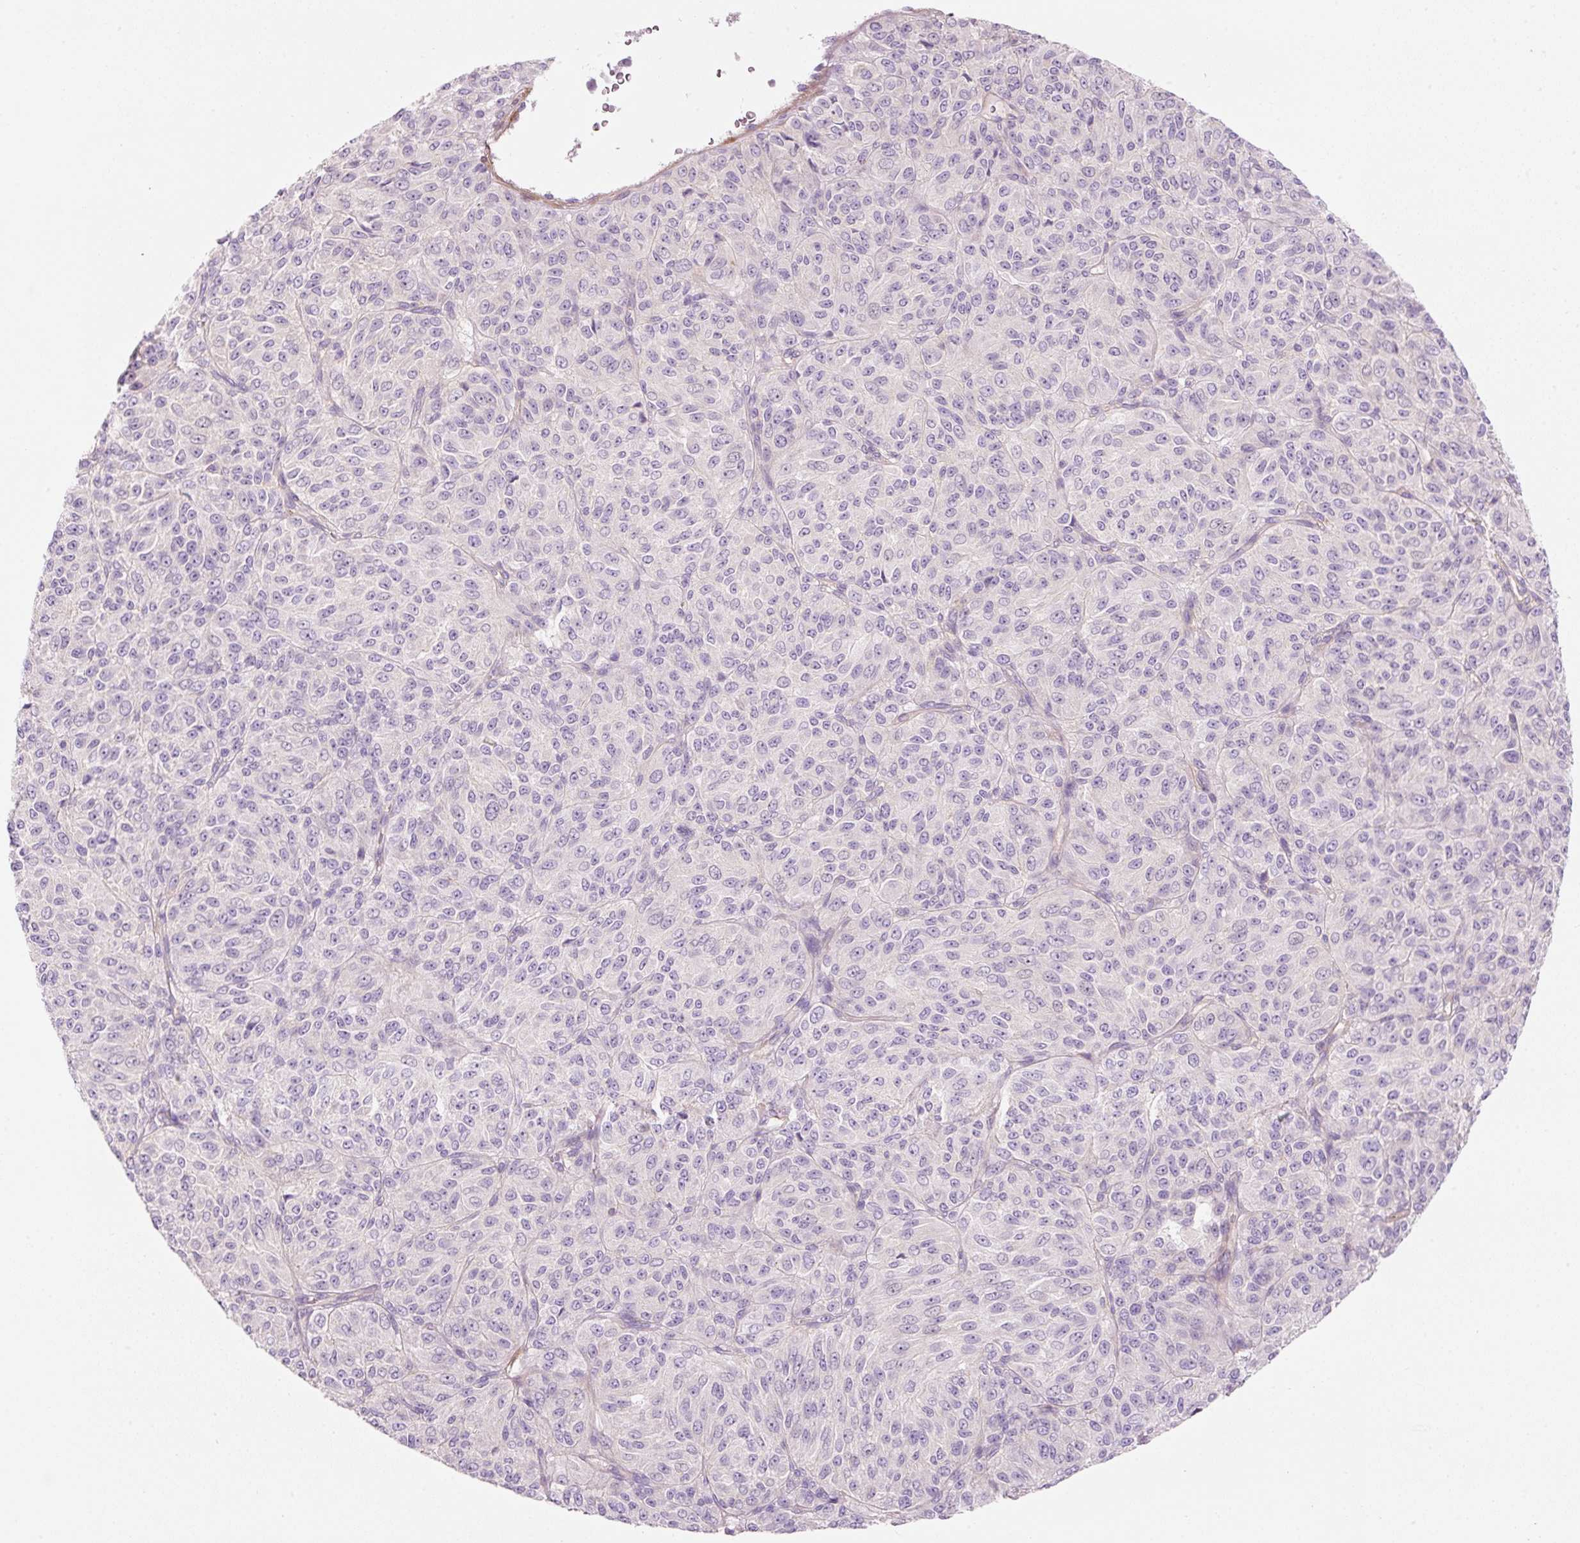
{"staining": {"intensity": "negative", "quantity": "none", "location": "none"}, "tissue": "melanoma", "cell_type": "Tumor cells", "image_type": "cancer", "snomed": [{"axis": "morphology", "description": "Malignant melanoma, Metastatic site"}, {"axis": "topography", "description": "Brain"}], "caption": "Image shows no protein expression in tumor cells of melanoma tissue.", "gene": "MAP3K3", "patient": {"sex": "female", "age": 56}}